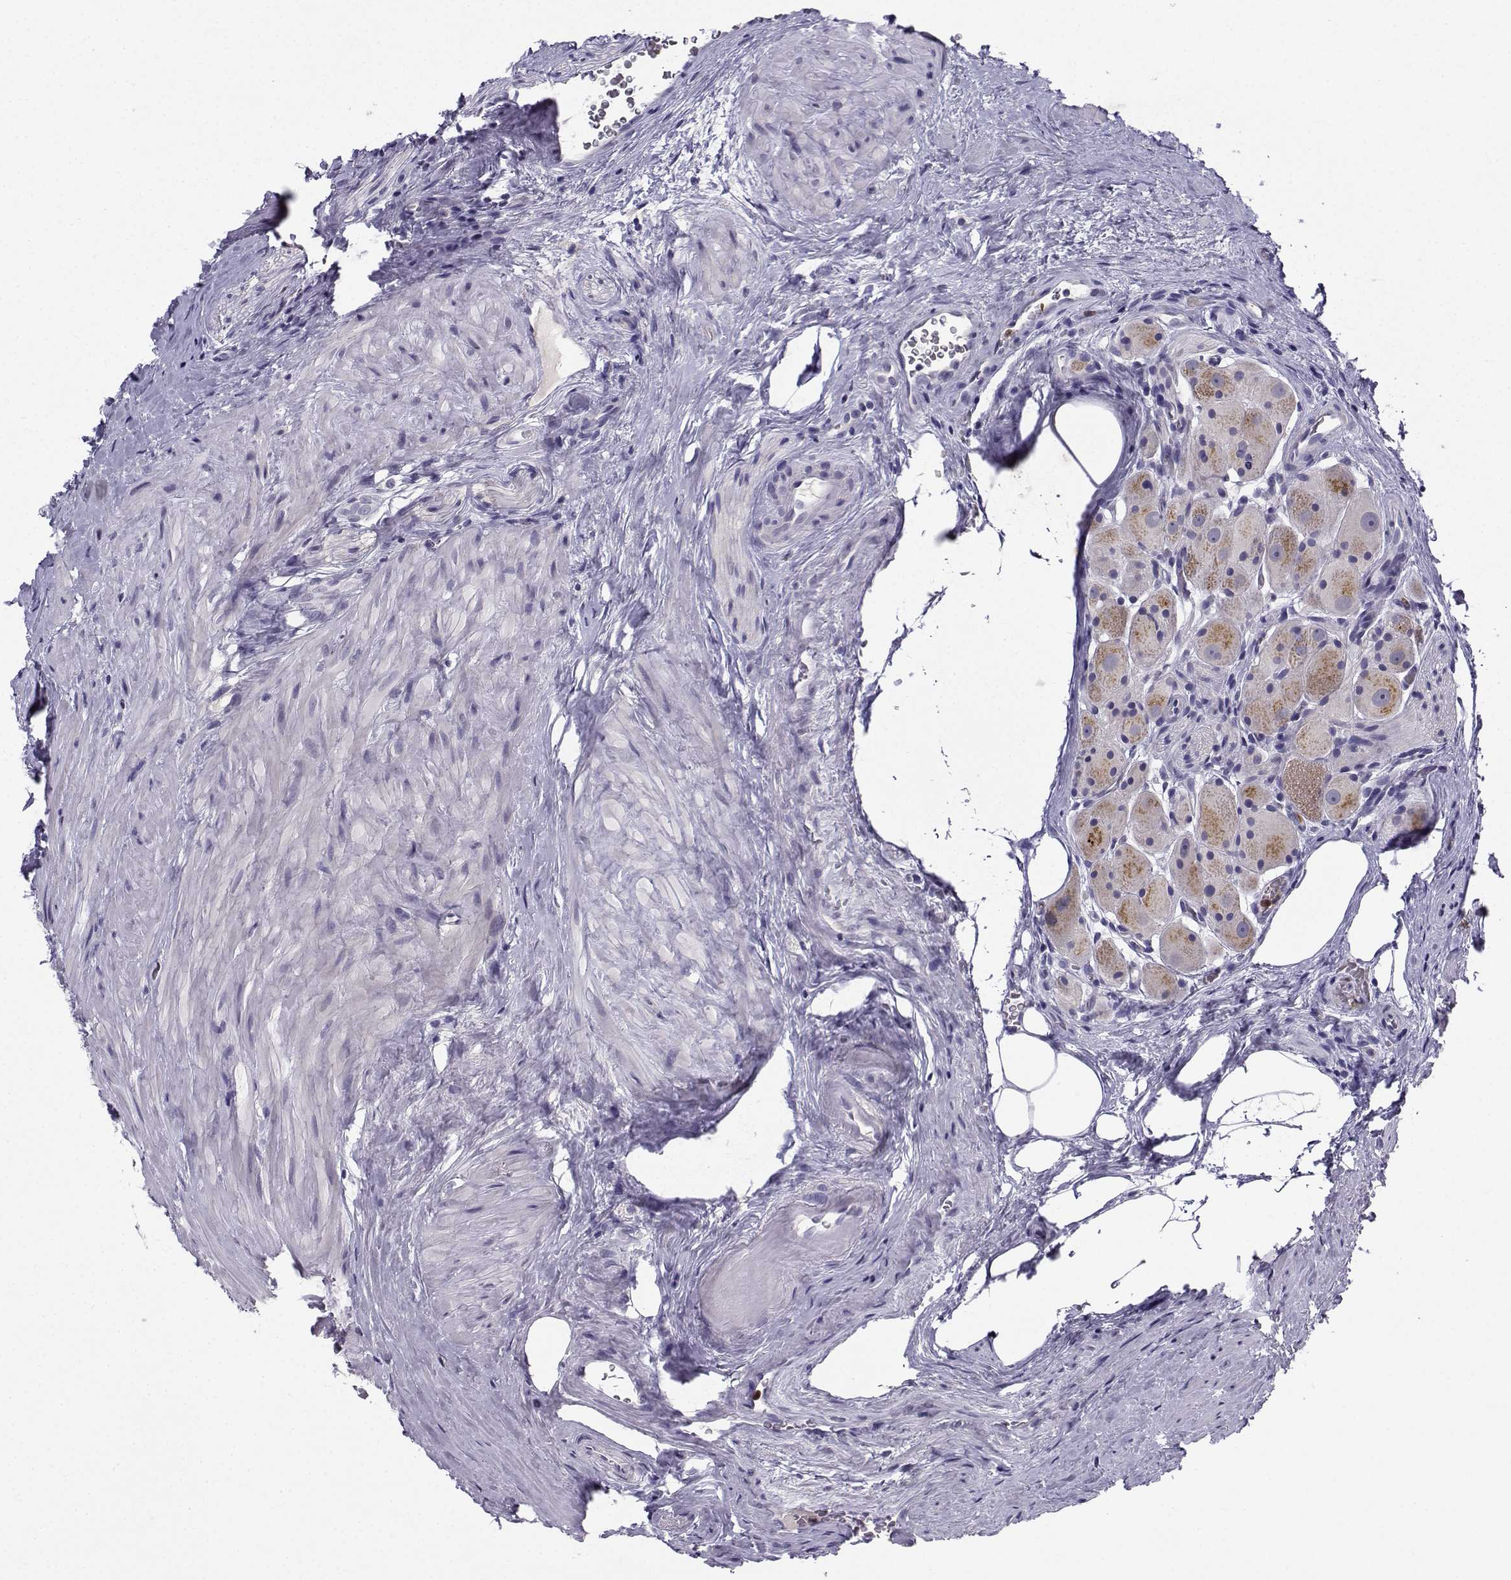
{"staining": {"intensity": "moderate", "quantity": "<25%", "location": "cytoplasmic/membranous"}, "tissue": "prostate cancer", "cell_type": "Tumor cells", "image_type": "cancer", "snomed": [{"axis": "morphology", "description": "Adenocarcinoma, NOS"}, {"axis": "morphology", "description": "Adenocarcinoma, High grade"}, {"axis": "topography", "description": "Prostate"}], "caption": "Immunohistochemistry histopathology image of human adenocarcinoma (prostate) stained for a protein (brown), which shows low levels of moderate cytoplasmic/membranous positivity in about <25% of tumor cells.", "gene": "CALY", "patient": {"sex": "male", "age": 64}}